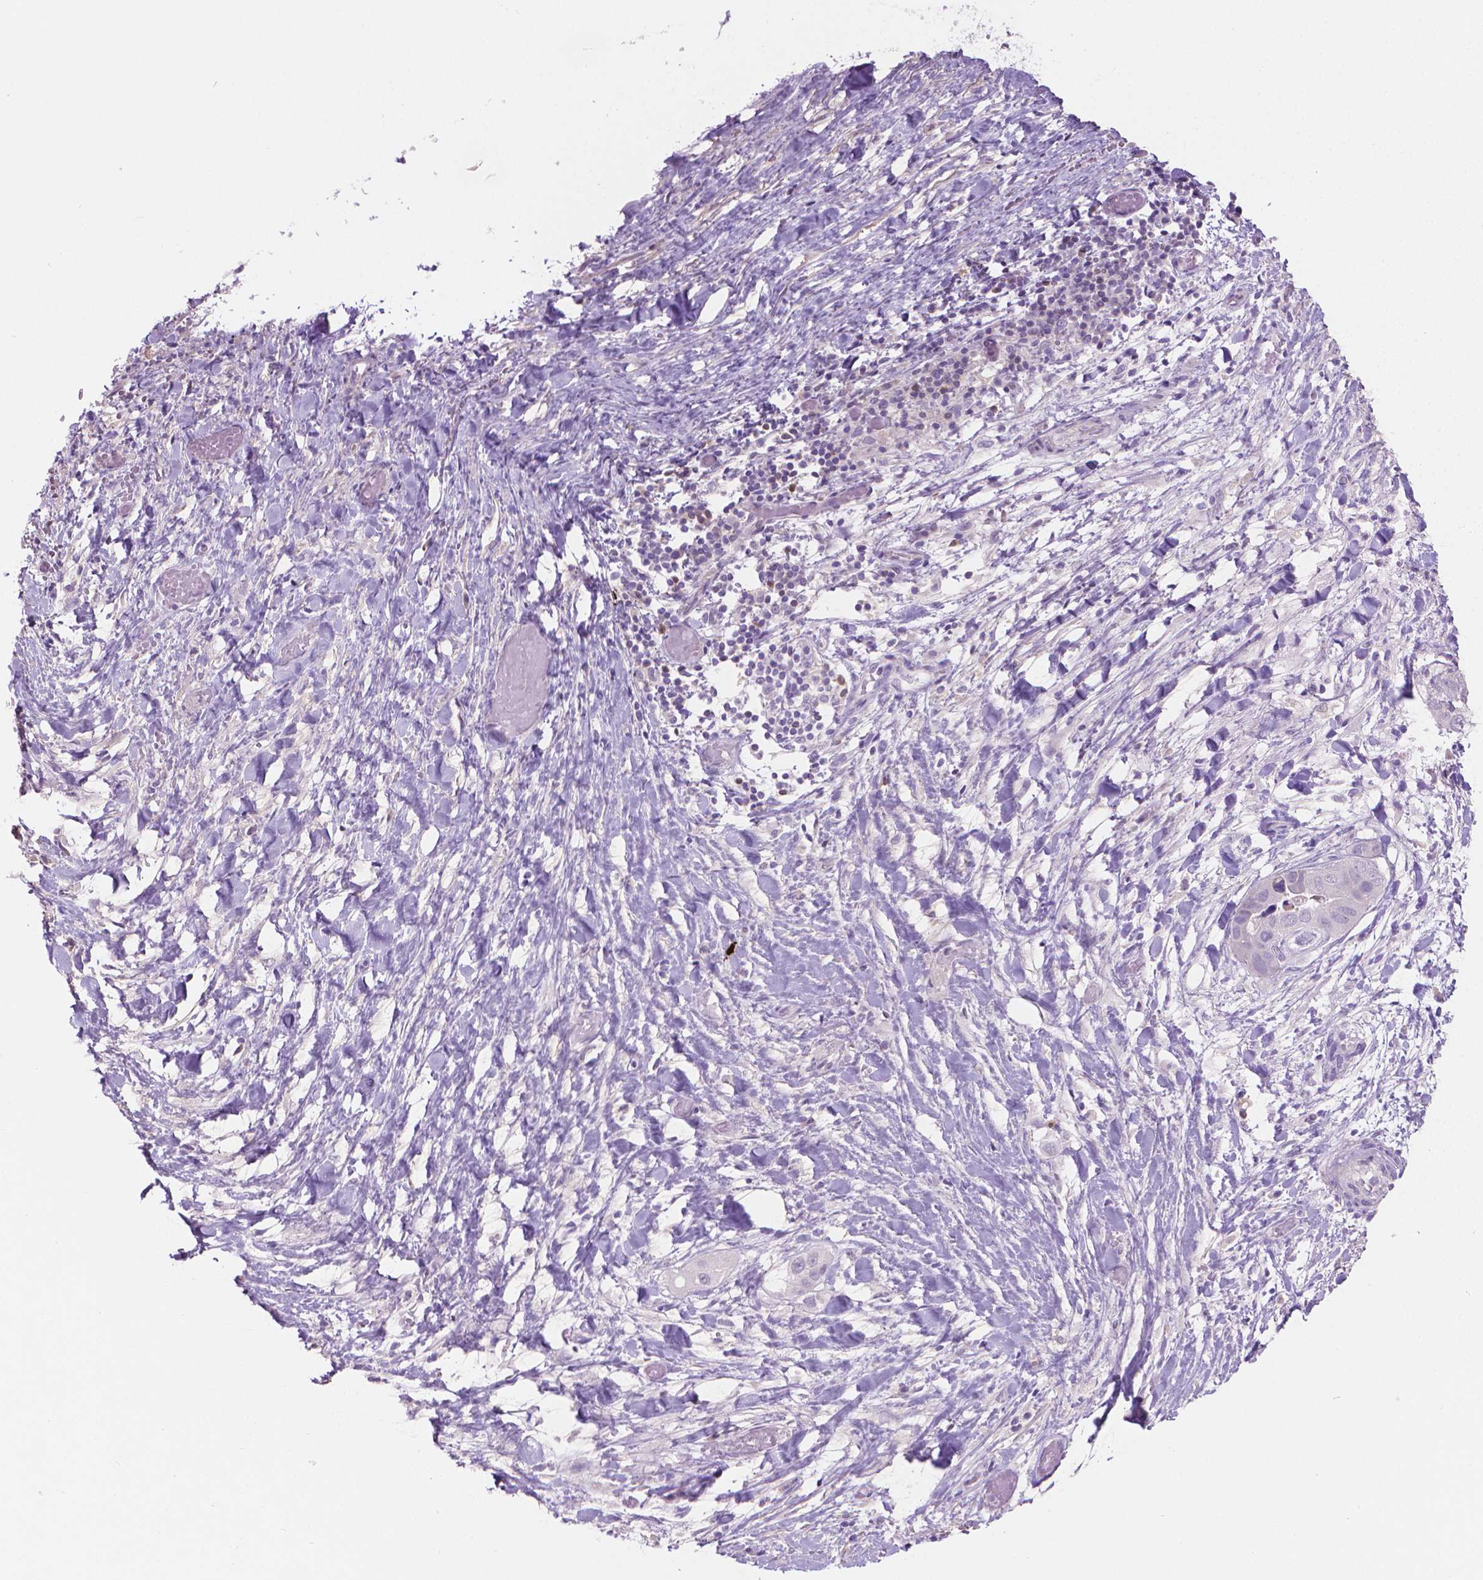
{"staining": {"intensity": "negative", "quantity": "none", "location": "none"}, "tissue": "liver cancer", "cell_type": "Tumor cells", "image_type": "cancer", "snomed": [{"axis": "morphology", "description": "Cholangiocarcinoma"}, {"axis": "topography", "description": "Liver"}], "caption": "DAB (3,3'-diaminobenzidine) immunohistochemical staining of human liver cancer displays no significant expression in tumor cells. (DAB (3,3'-diaminobenzidine) immunohistochemistry (IHC) visualized using brightfield microscopy, high magnification).", "gene": "GSDMA", "patient": {"sex": "female", "age": 52}}